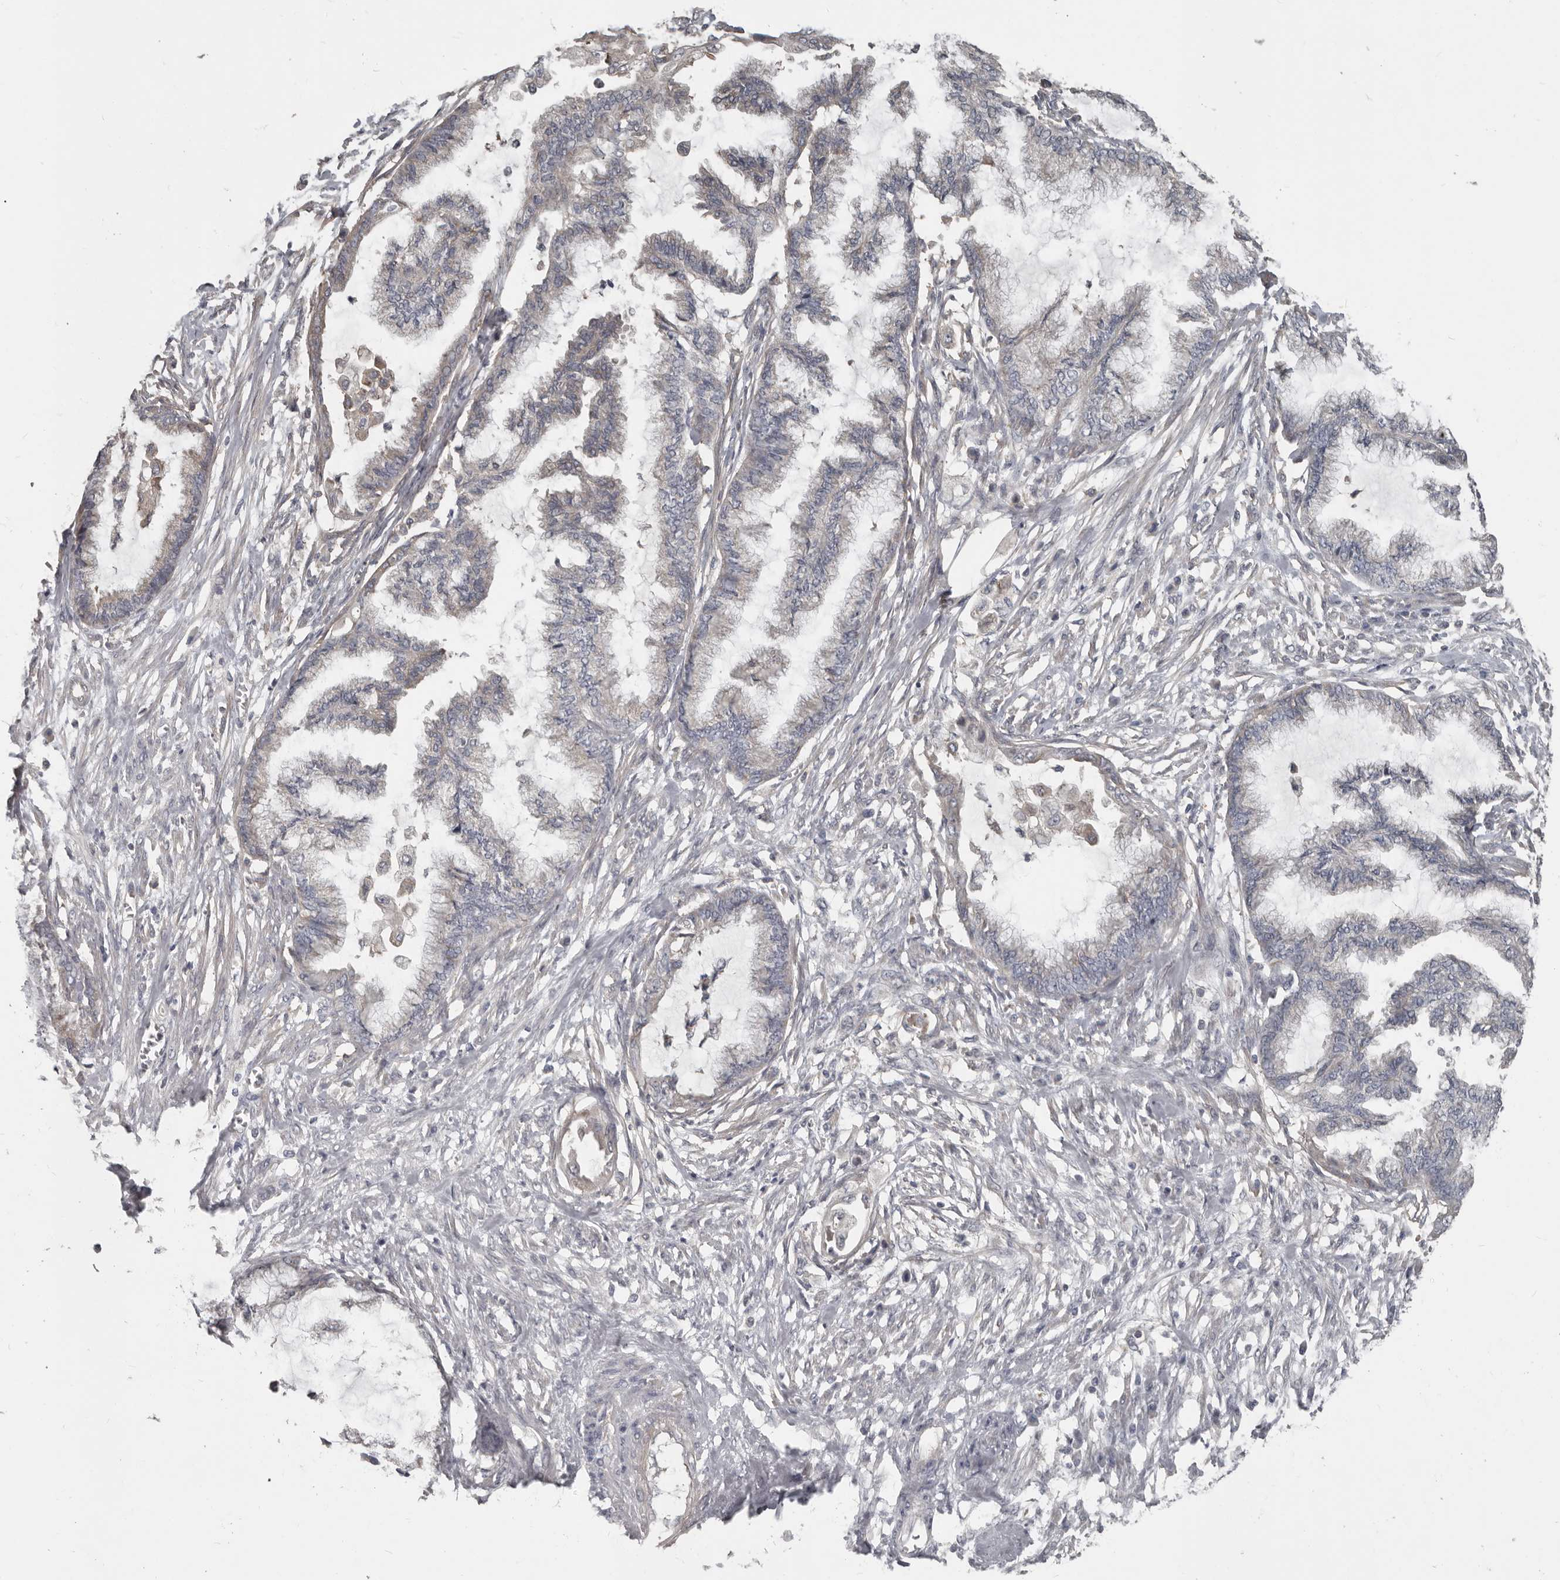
{"staining": {"intensity": "negative", "quantity": "none", "location": "none"}, "tissue": "endometrial cancer", "cell_type": "Tumor cells", "image_type": "cancer", "snomed": [{"axis": "morphology", "description": "Adenocarcinoma, NOS"}, {"axis": "topography", "description": "Endometrium"}], "caption": "A photomicrograph of human endometrial cancer is negative for staining in tumor cells. The staining was performed using DAB (3,3'-diaminobenzidine) to visualize the protein expression in brown, while the nuclei were stained in blue with hematoxylin (Magnification: 20x).", "gene": "CA6", "patient": {"sex": "female", "age": 86}}